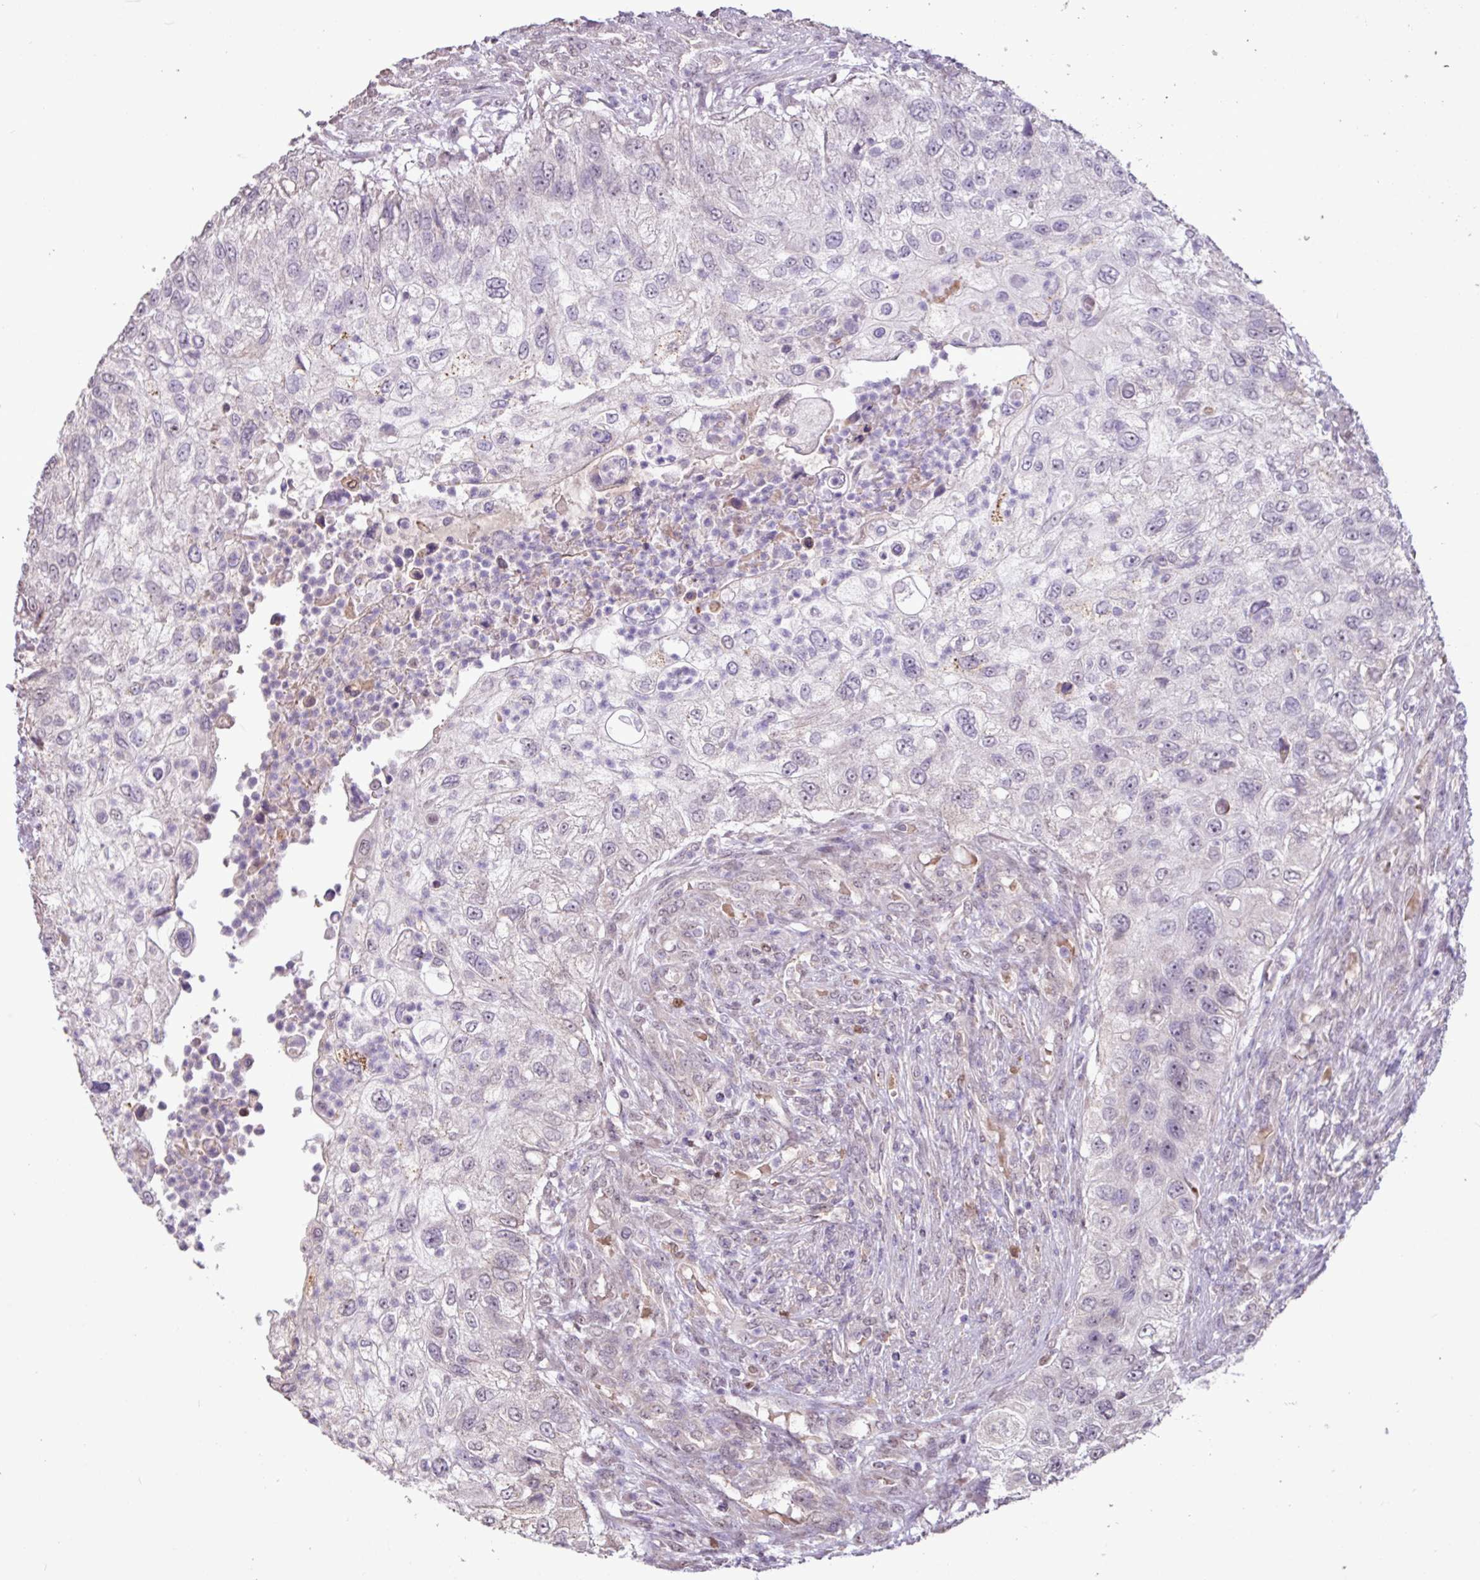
{"staining": {"intensity": "negative", "quantity": "none", "location": "none"}, "tissue": "urothelial cancer", "cell_type": "Tumor cells", "image_type": "cancer", "snomed": [{"axis": "morphology", "description": "Urothelial carcinoma, High grade"}, {"axis": "topography", "description": "Urinary bladder"}], "caption": "The photomicrograph demonstrates no staining of tumor cells in urothelial carcinoma (high-grade).", "gene": "L3MBTL3", "patient": {"sex": "female", "age": 60}}